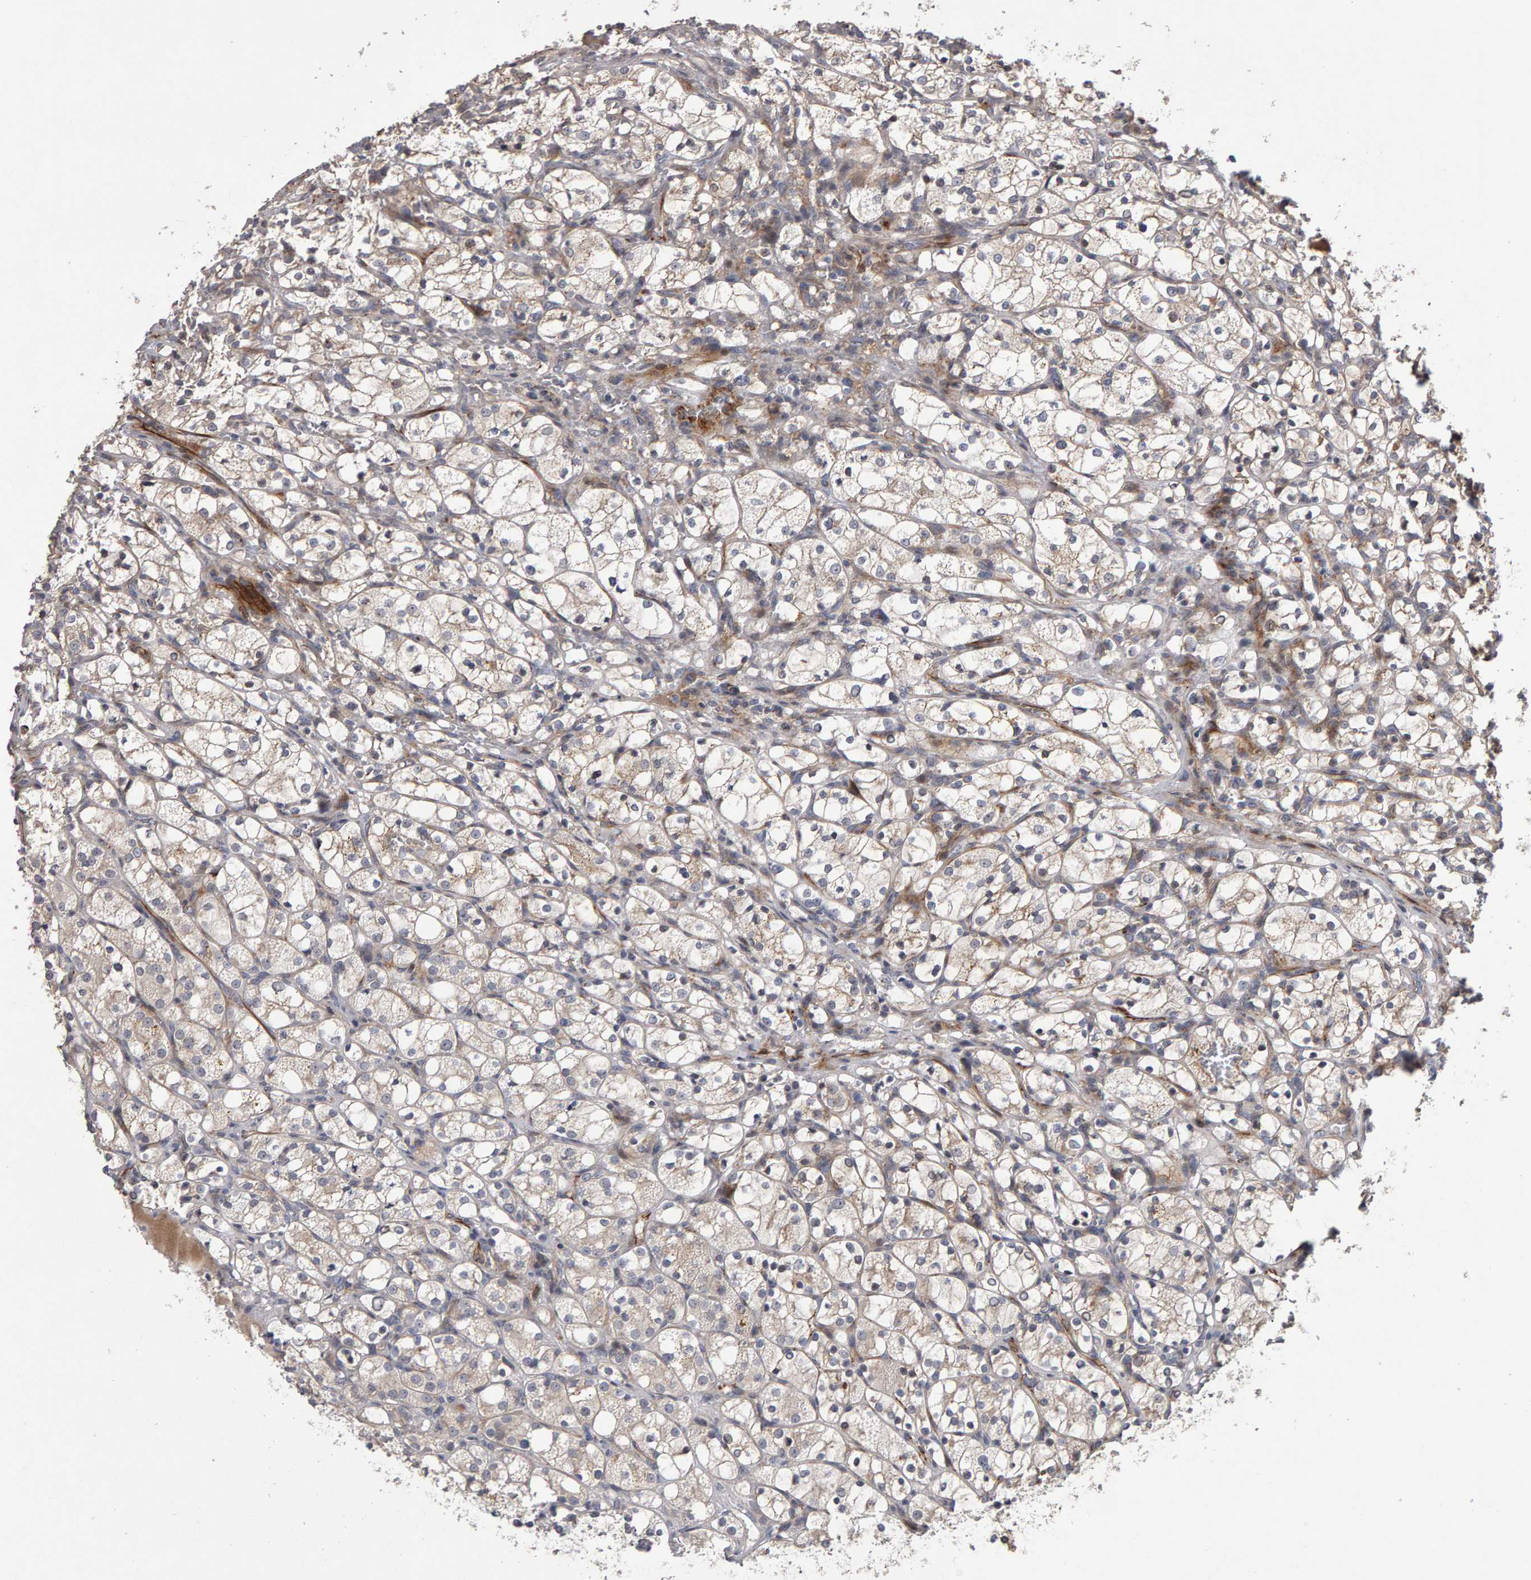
{"staining": {"intensity": "weak", "quantity": ">75%", "location": "cytoplasmic/membranous"}, "tissue": "renal cancer", "cell_type": "Tumor cells", "image_type": "cancer", "snomed": [{"axis": "morphology", "description": "Adenocarcinoma, NOS"}, {"axis": "topography", "description": "Kidney"}], "caption": "A low amount of weak cytoplasmic/membranous staining is seen in about >75% of tumor cells in renal cancer tissue.", "gene": "CANT1", "patient": {"sex": "female", "age": 69}}